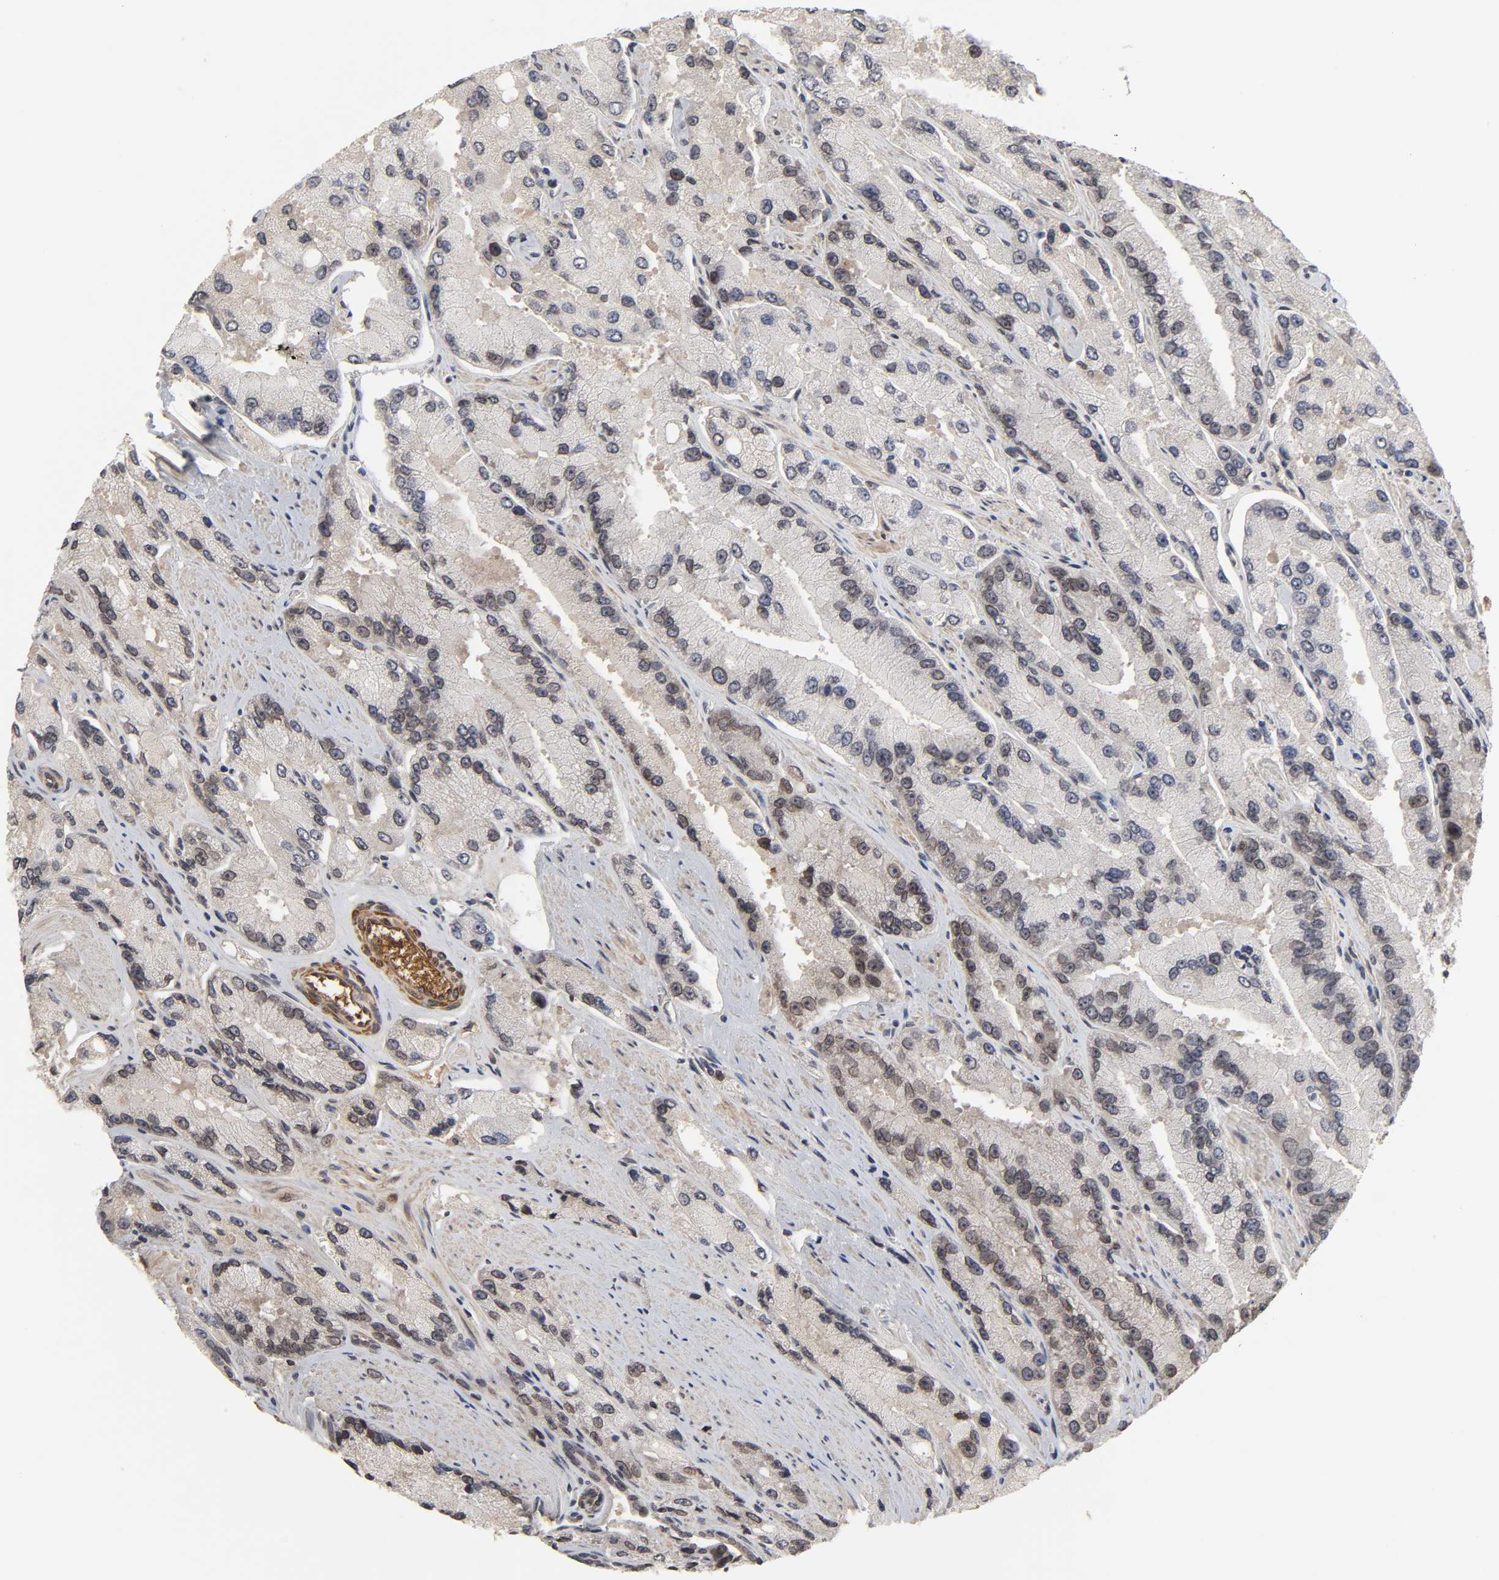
{"staining": {"intensity": "moderate", "quantity": "<25%", "location": "cytoplasmic/membranous,nuclear"}, "tissue": "prostate cancer", "cell_type": "Tumor cells", "image_type": "cancer", "snomed": [{"axis": "morphology", "description": "Adenocarcinoma, High grade"}, {"axis": "topography", "description": "Prostate"}], "caption": "Tumor cells exhibit moderate cytoplasmic/membranous and nuclear expression in about <25% of cells in high-grade adenocarcinoma (prostate).", "gene": "CPN2", "patient": {"sex": "male", "age": 58}}